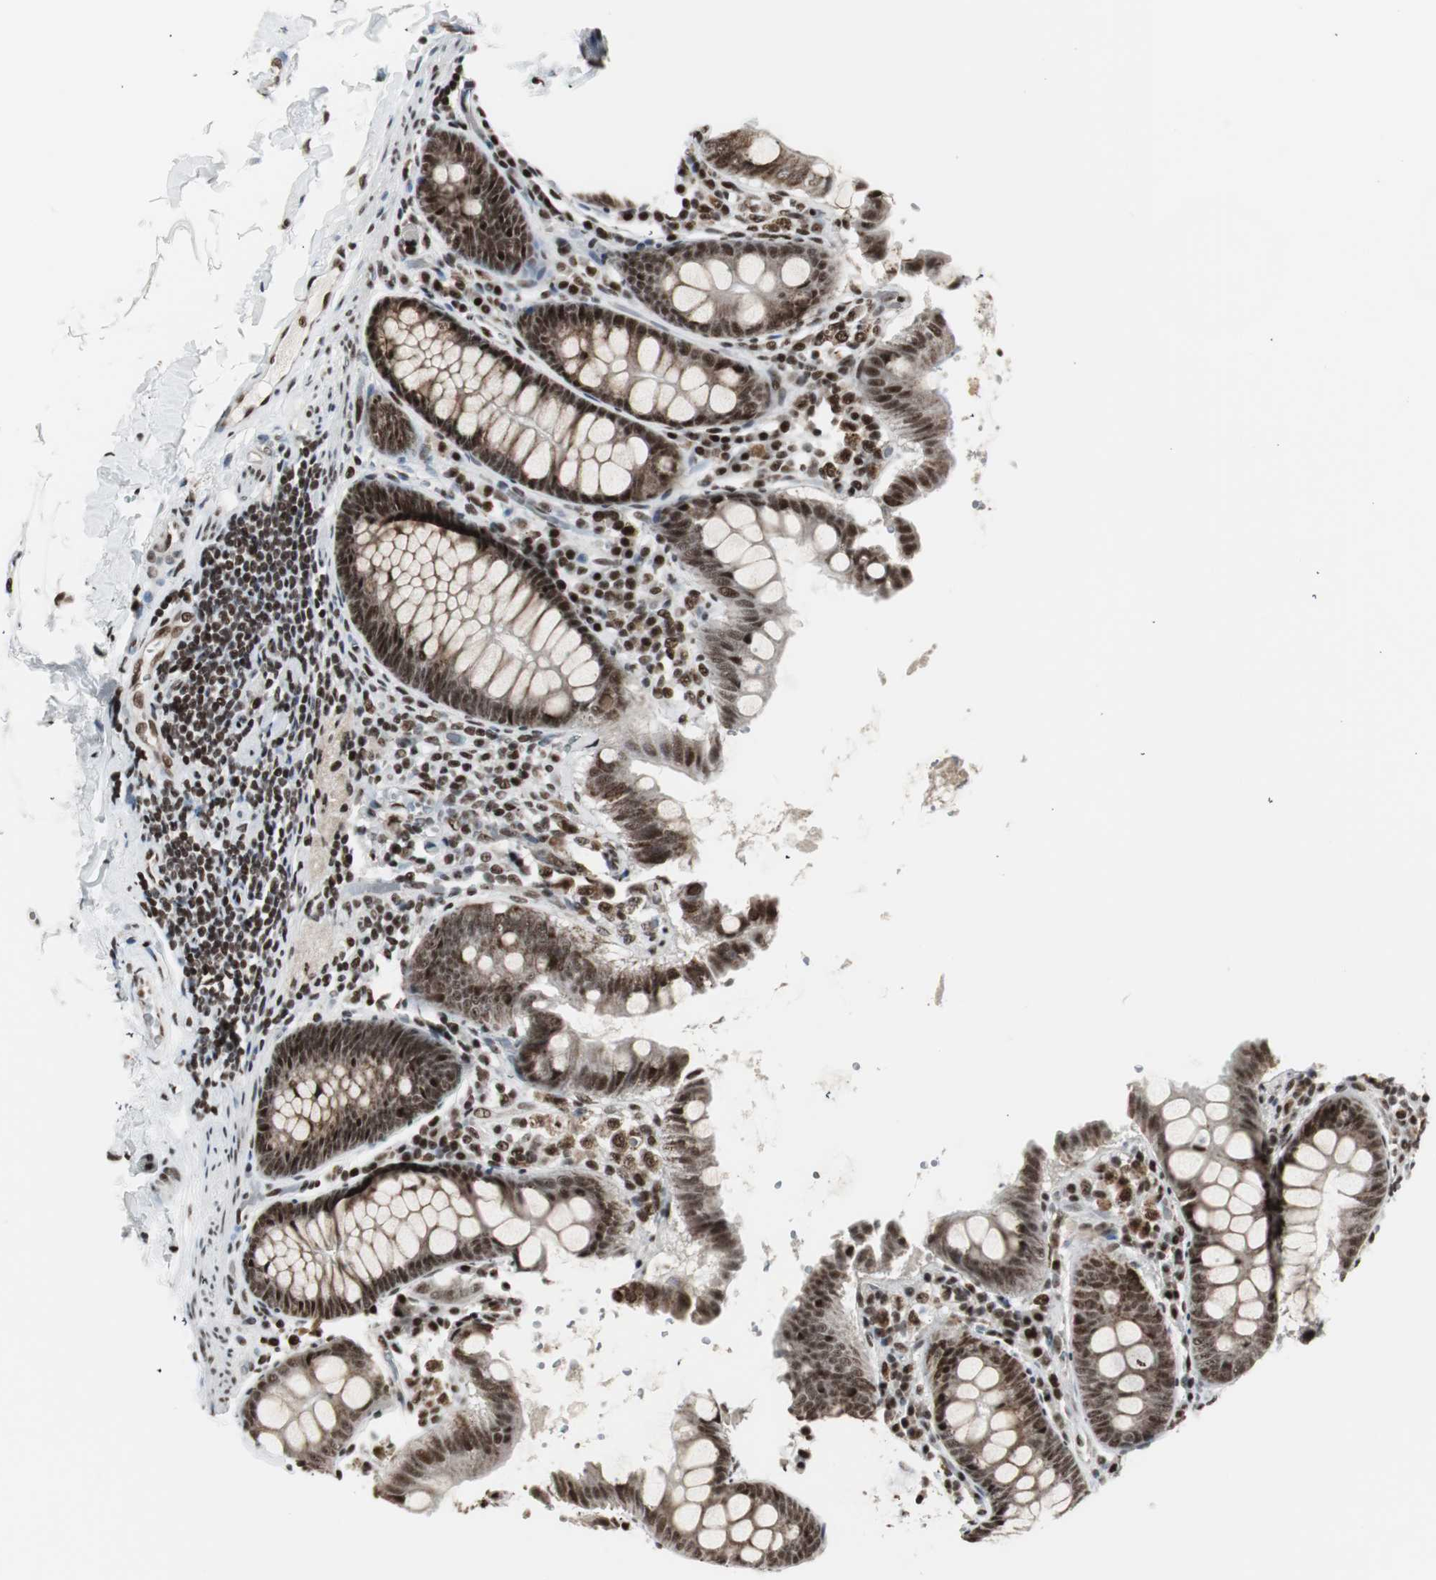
{"staining": {"intensity": "moderate", "quantity": ">75%", "location": "nuclear"}, "tissue": "colon", "cell_type": "Endothelial cells", "image_type": "normal", "snomed": [{"axis": "morphology", "description": "Normal tissue, NOS"}, {"axis": "topography", "description": "Colon"}], "caption": "This micrograph demonstrates benign colon stained with immunohistochemistry (IHC) to label a protein in brown. The nuclear of endothelial cells show moderate positivity for the protein. Nuclei are counter-stained blue.", "gene": "PARN", "patient": {"sex": "female", "age": 61}}